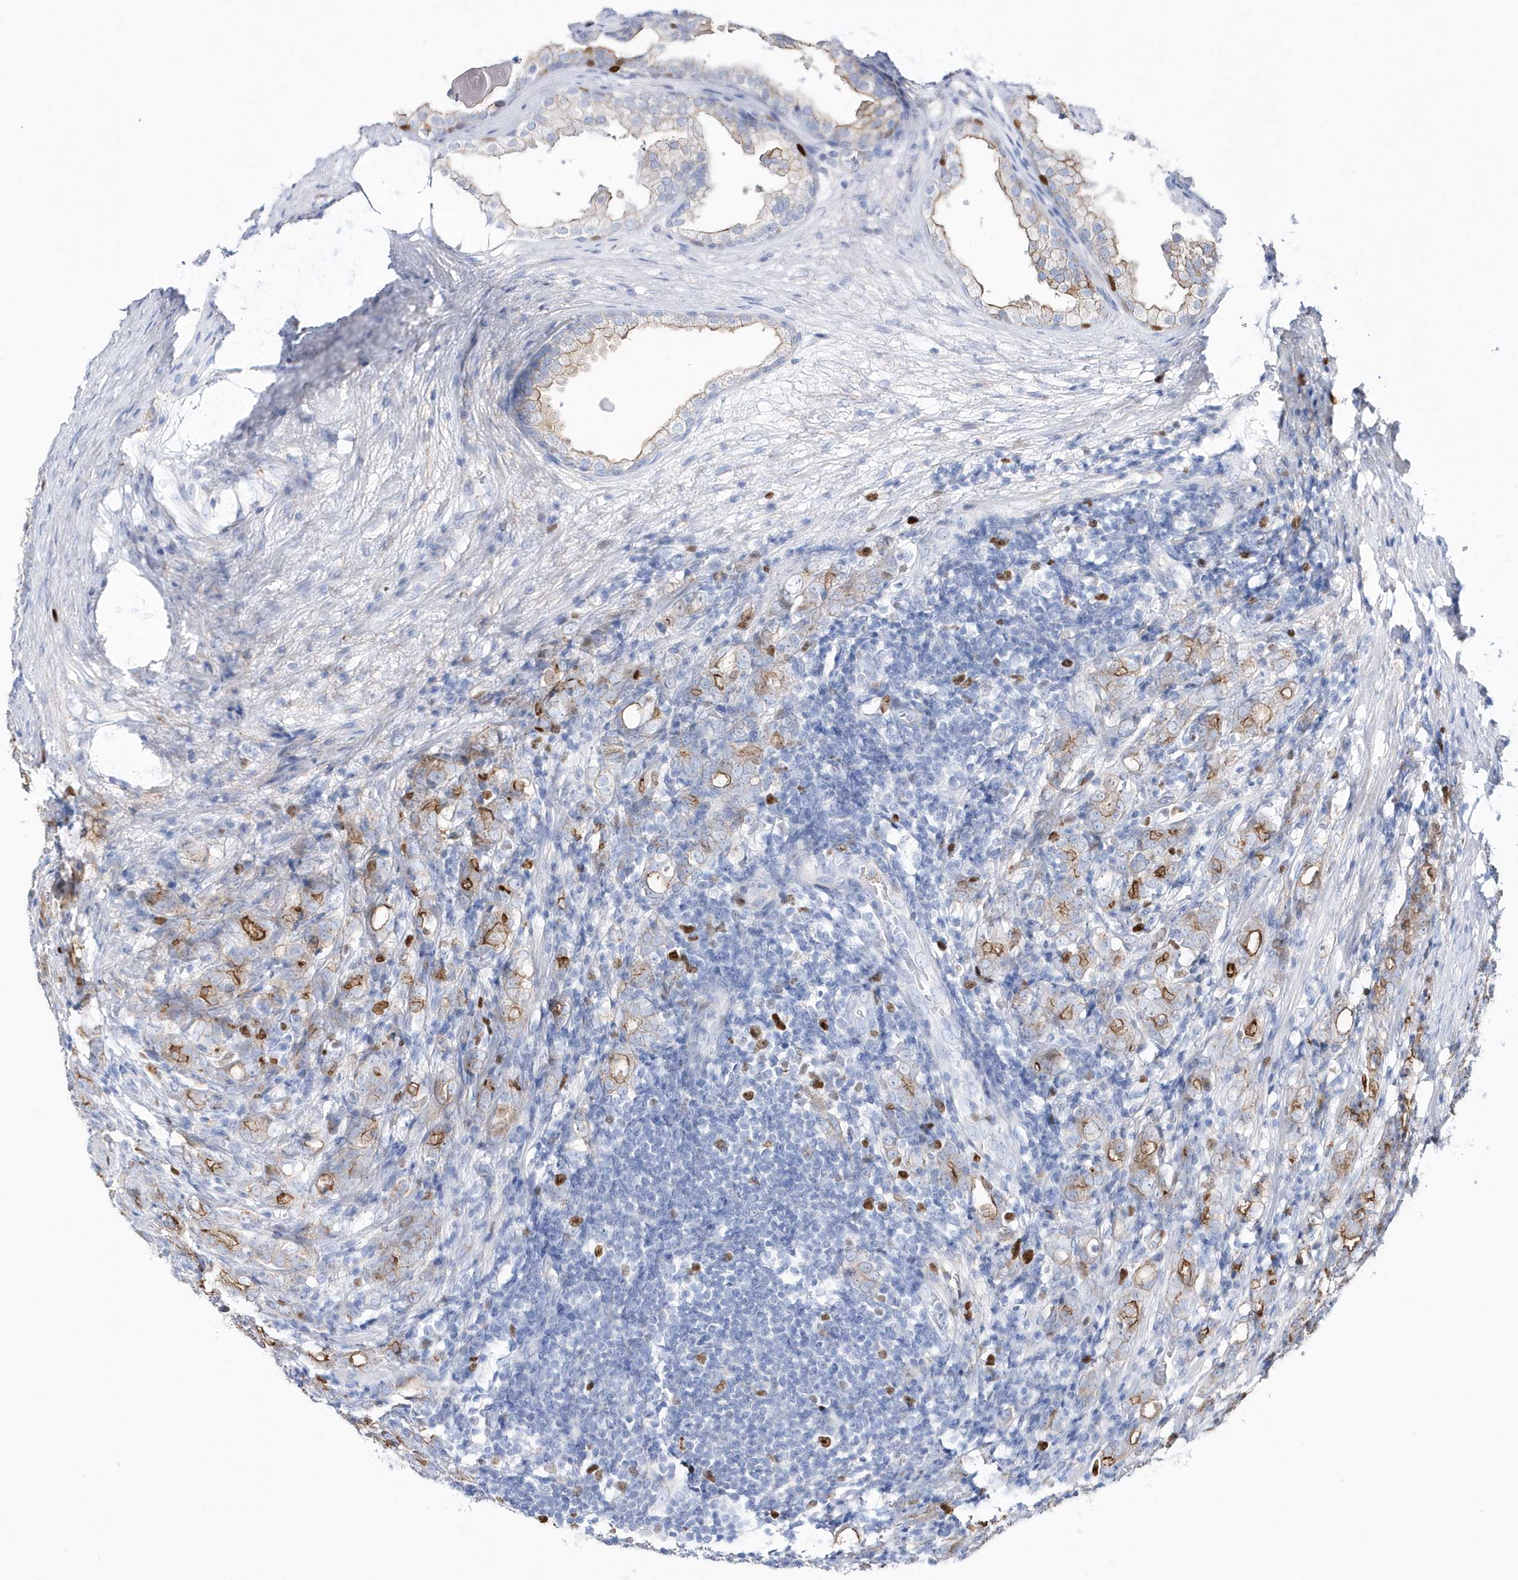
{"staining": {"intensity": "moderate", "quantity": "25%-75%", "location": "cytoplasmic/membranous"}, "tissue": "prostate cancer", "cell_type": "Tumor cells", "image_type": "cancer", "snomed": [{"axis": "morphology", "description": "Adenocarcinoma, High grade"}, {"axis": "topography", "description": "Prostate"}], "caption": "Immunohistochemistry of prostate high-grade adenocarcinoma displays medium levels of moderate cytoplasmic/membranous positivity in about 25%-75% of tumor cells.", "gene": "TMCO6", "patient": {"sex": "male", "age": 62}}